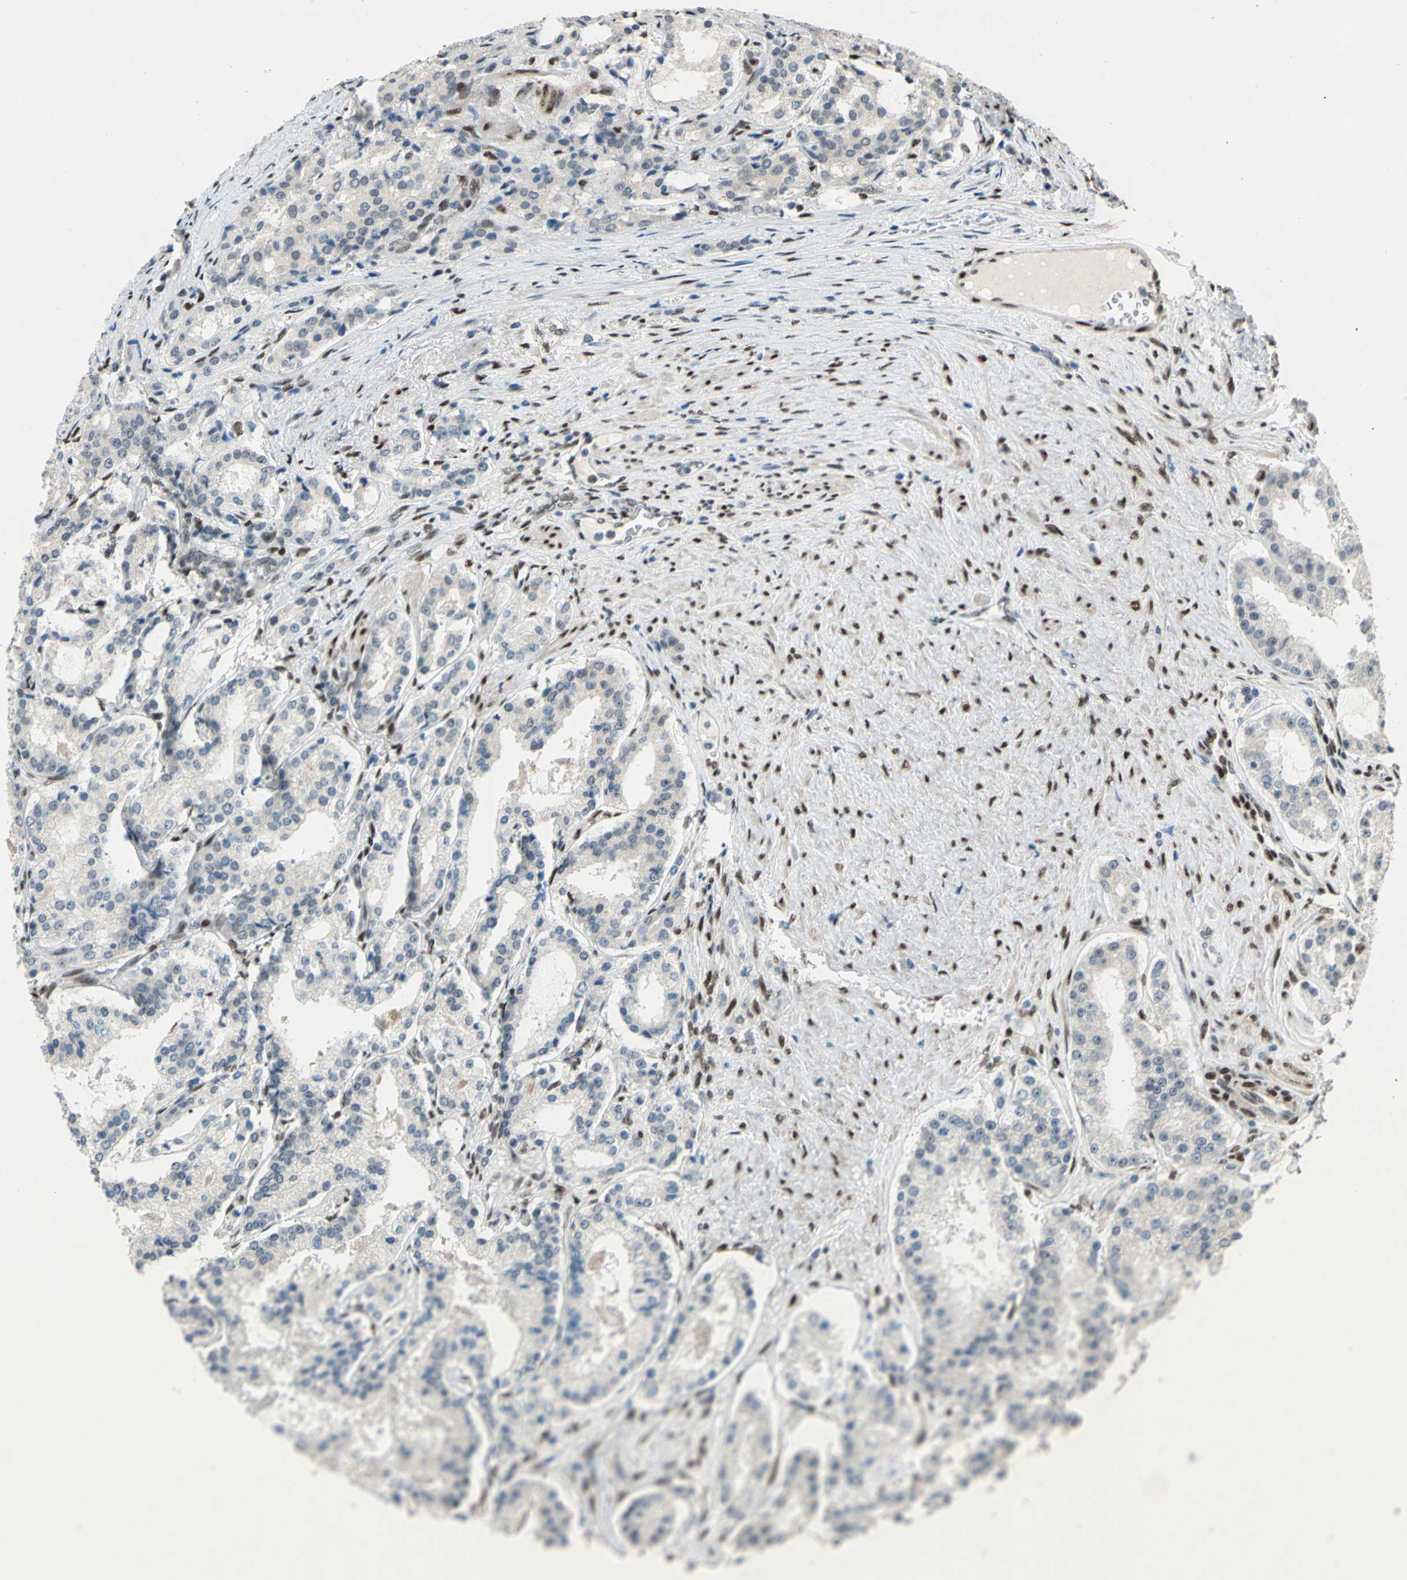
{"staining": {"intensity": "weak", "quantity": "<25%", "location": "cytoplasmic/membranous"}, "tissue": "prostate cancer", "cell_type": "Tumor cells", "image_type": "cancer", "snomed": [{"axis": "morphology", "description": "Adenocarcinoma, Medium grade"}, {"axis": "topography", "description": "Prostate"}], "caption": "Immunohistochemistry (IHC) image of neoplastic tissue: human prostate adenocarcinoma (medium-grade) stained with DAB (3,3'-diaminobenzidine) shows no significant protein expression in tumor cells.", "gene": "RBFOX2", "patient": {"sex": "male", "age": 72}}